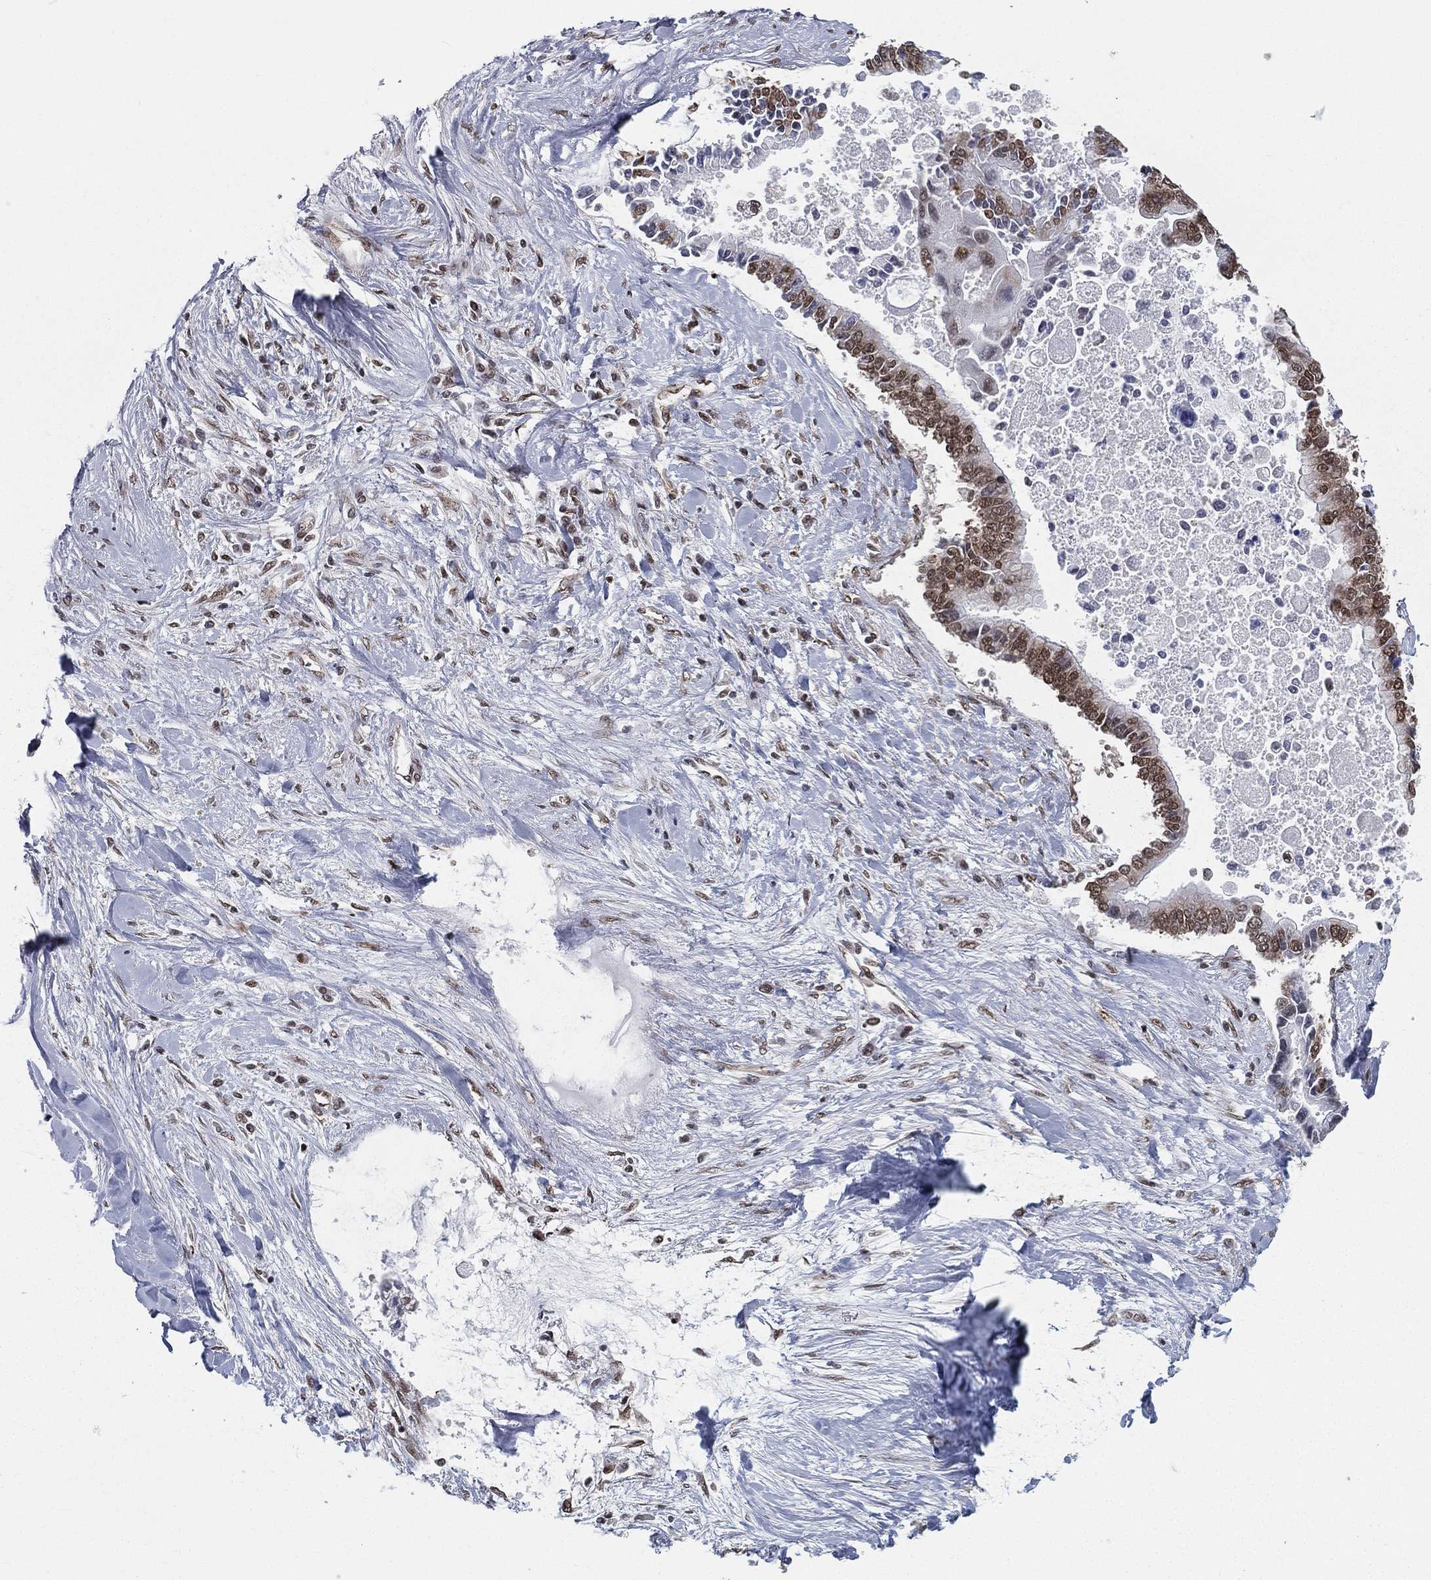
{"staining": {"intensity": "strong", "quantity": ">75%", "location": "nuclear"}, "tissue": "liver cancer", "cell_type": "Tumor cells", "image_type": "cancer", "snomed": [{"axis": "morphology", "description": "Cholangiocarcinoma"}, {"axis": "topography", "description": "Liver"}], "caption": "Immunohistochemical staining of human cholangiocarcinoma (liver) displays high levels of strong nuclear protein positivity in approximately >75% of tumor cells. (Brightfield microscopy of DAB IHC at high magnification).", "gene": "FUBP3", "patient": {"sex": "male", "age": 50}}